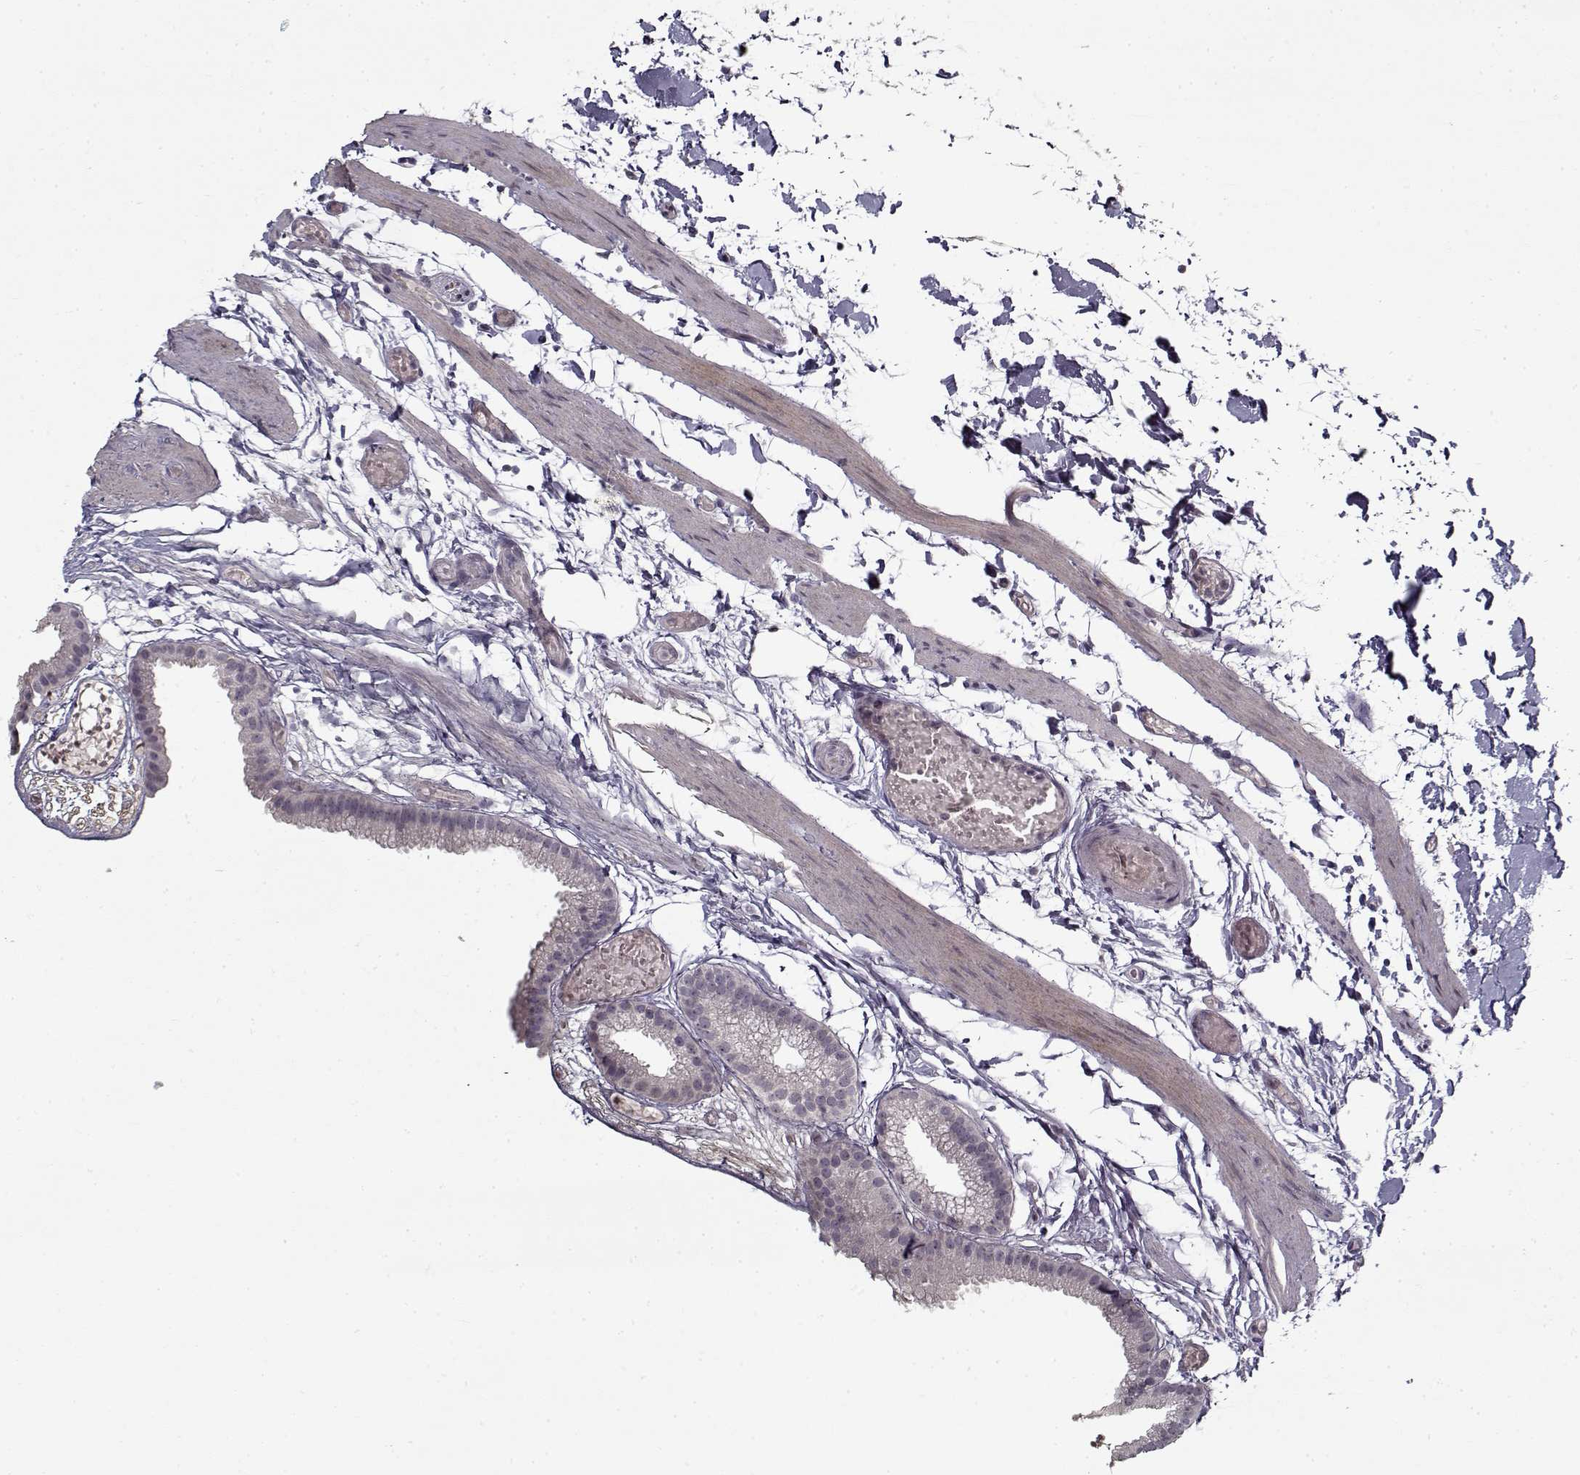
{"staining": {"intensity": "negative", "quantity": "none", "location": "none"}, "tissue": "gallbladder", "cell_type": "Glandular cells", "image_type": "normal", "snomed": [{"axis": "morphology", "description": "Normal tissue, NOS"}, {"axis": "topography", "description": "Gallbladder"}], "caption": "This is a micrograph of immunohistochemistry staining of benign gallbladder, which shows no expression in glandular cells.", "gene": "LAMA2", "patient": {"sex": "female", "age": 45}}